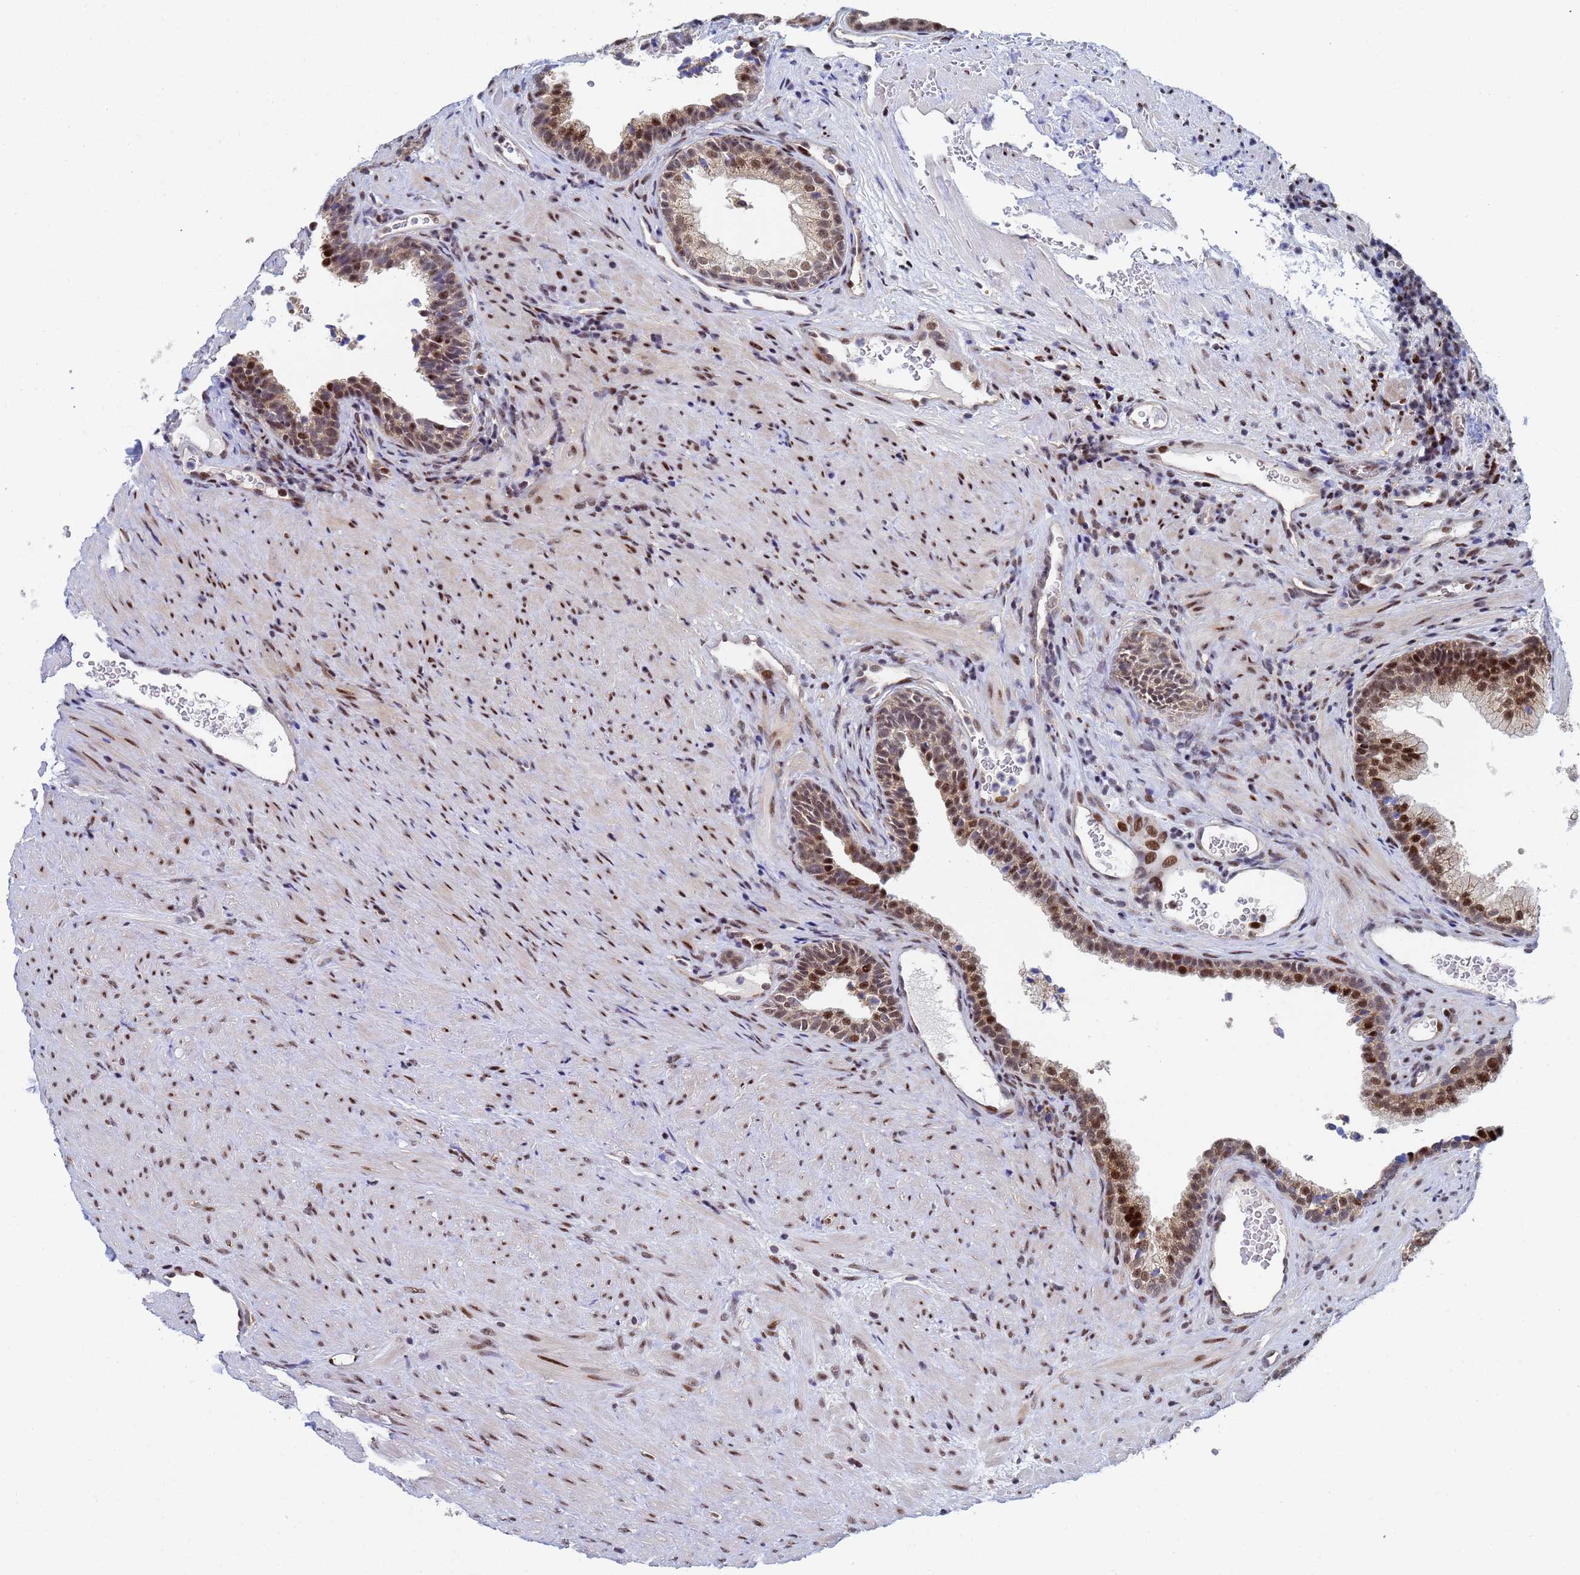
{"staining": {"intensity": "strong", "quantity": ">75%", "location": "nuclear"}, "tissue": "prostate", "cell_type": "Glandular cells", "image_type": "normal", "snomed": [{"axis": "morphology", "description": "Normal tissue, NOS"}, {"axis": "topography", "description": "Prostate"}], "caption": "IHC photomicrograph of unremarkable prostate: prostate stained using immunohistochemistry shows high levels of strong protein expression localized specifically in the nuclear of glandular cells, appearing as a nuclear brown color.", "gene": "AP5Z1", "patient": {"sex": "male", "age": 76}}